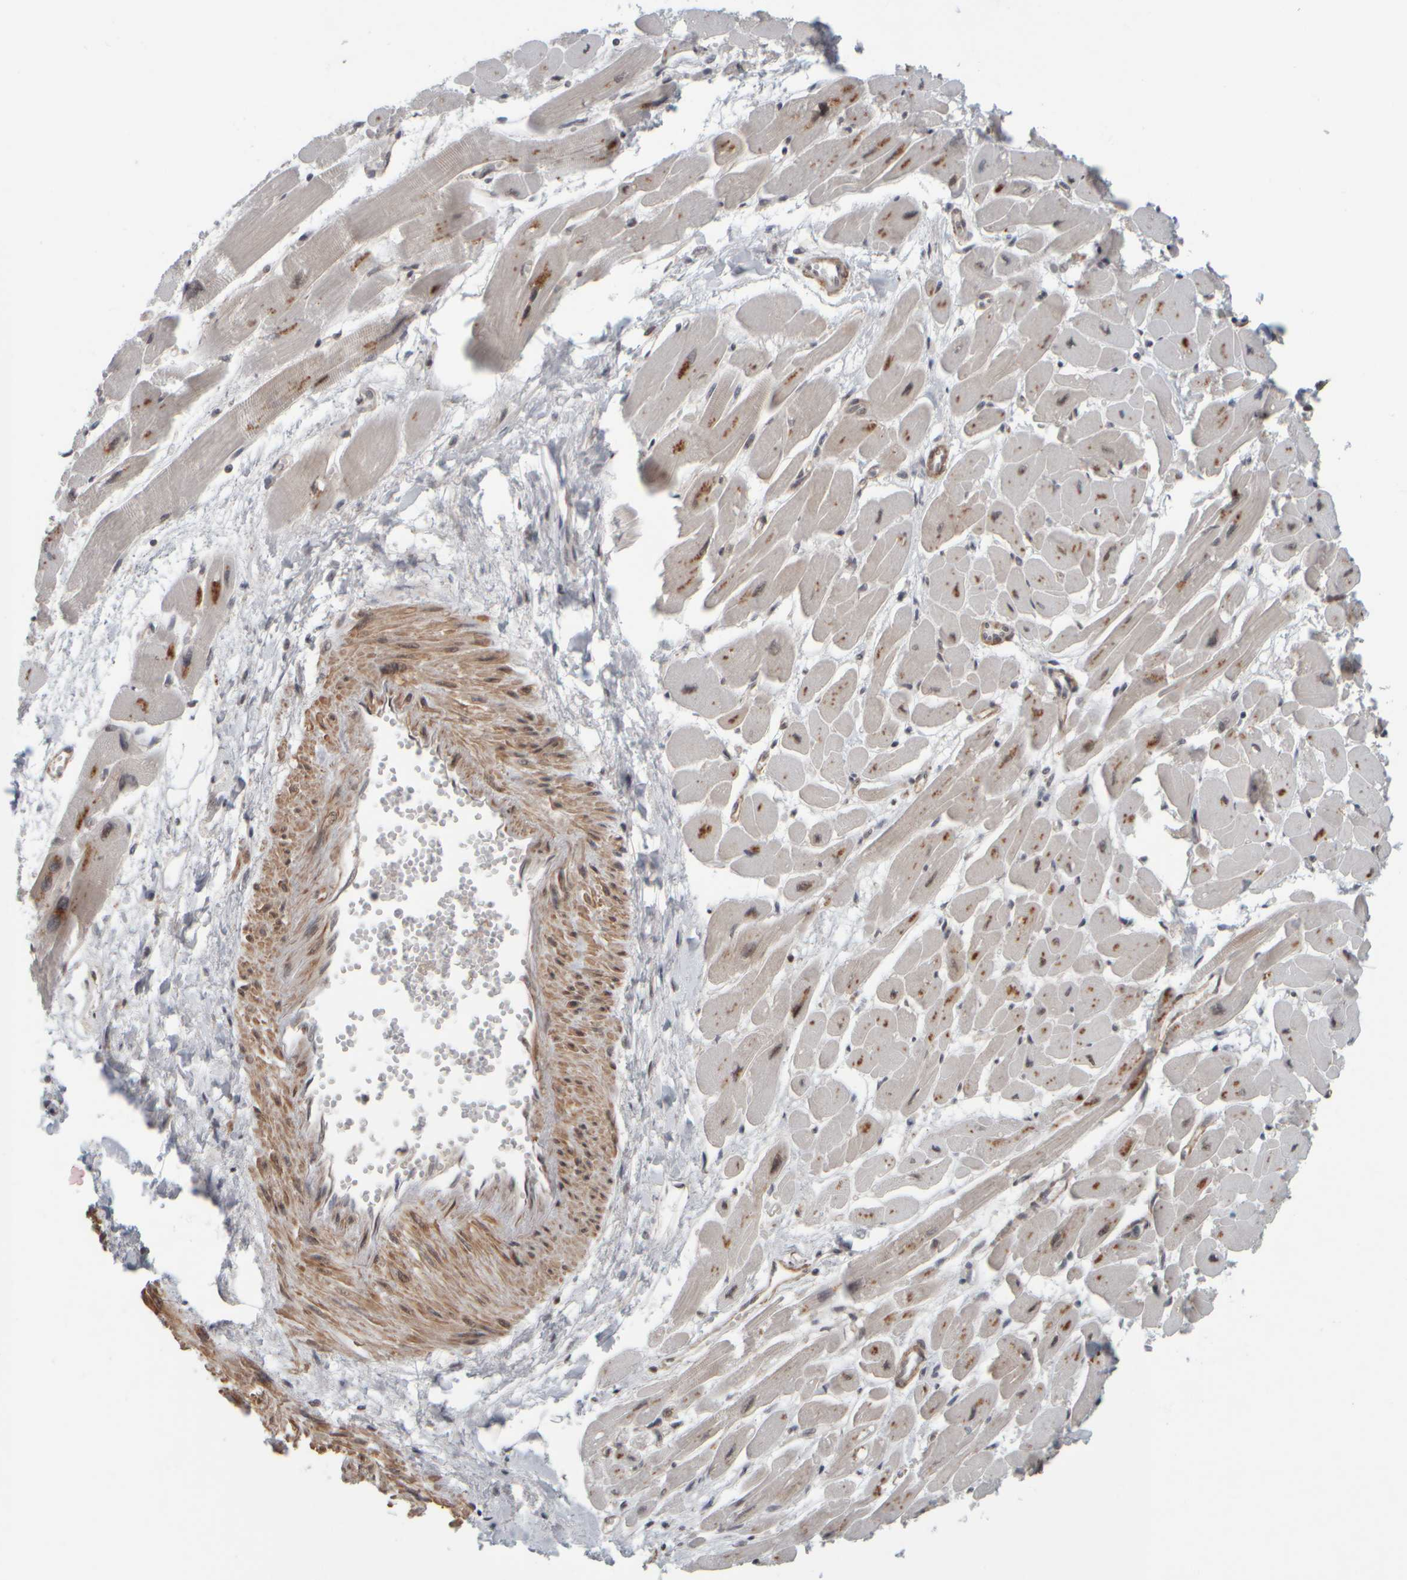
{"staining": {"intensity": "moderate", "quantity": "25%-75%", "location": "cytoplasmic/membranous,nuclear"}, "tissue": "heart muscle", "cell_type": "Cardiomyocytes", "image_type": "normal", "snomed": [{"axis": "morphology", "description": "Normal tissue, NOS"}, {"axis": "topography", "description": "Heart"}], "caption": "Immunohistochemical staining of normal human heart muscle displays 25%-75% levels of moderate cytoplasmic/membranous,nuclear protein expression in about 25%-75% of cardiomyocytes.", "gene": "SYNRG", "patient": {"sex": "female", "age": 54}}